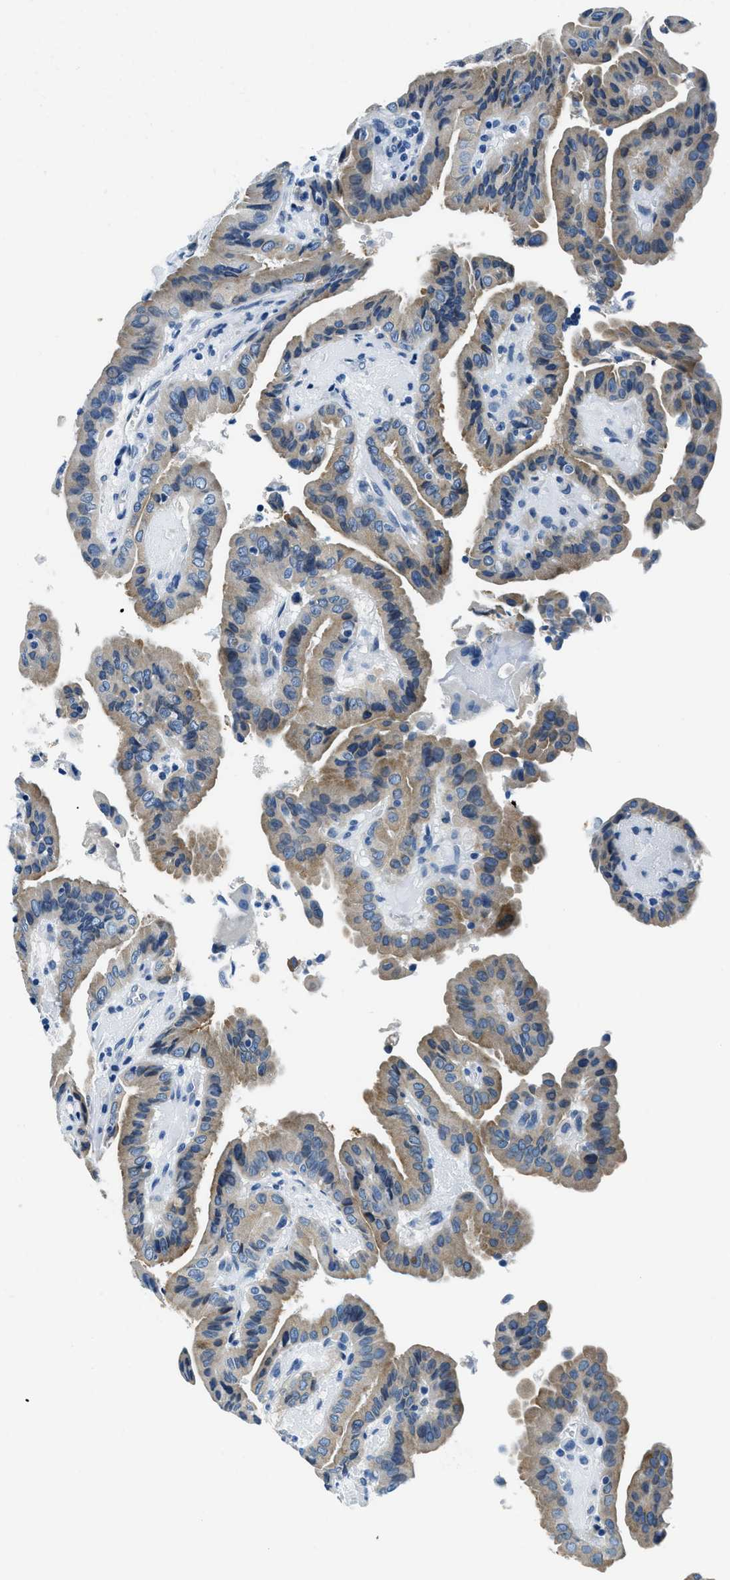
{"staining": {"intensity": "moderate", "quantity": "<25%", "location": "cytoplasmic/membranous"}, "tissue": "thyroid cancer", "cell_type": "Tumor cells", "image_type": "cancer", "snomed": [{"axis": "morphology", "description": "Papillary adenocarcinoma, NOS"}, {"axis": "topography", "description": "Thyroid gland"}], "caption": "Moderate cytoplasmic/membranous positivity is identified in about <25% of tumor cells in thyroid papillary adenocarcinoma.", "gene": "UBAC2", "patient": {"sex": "male", "age": 33}}